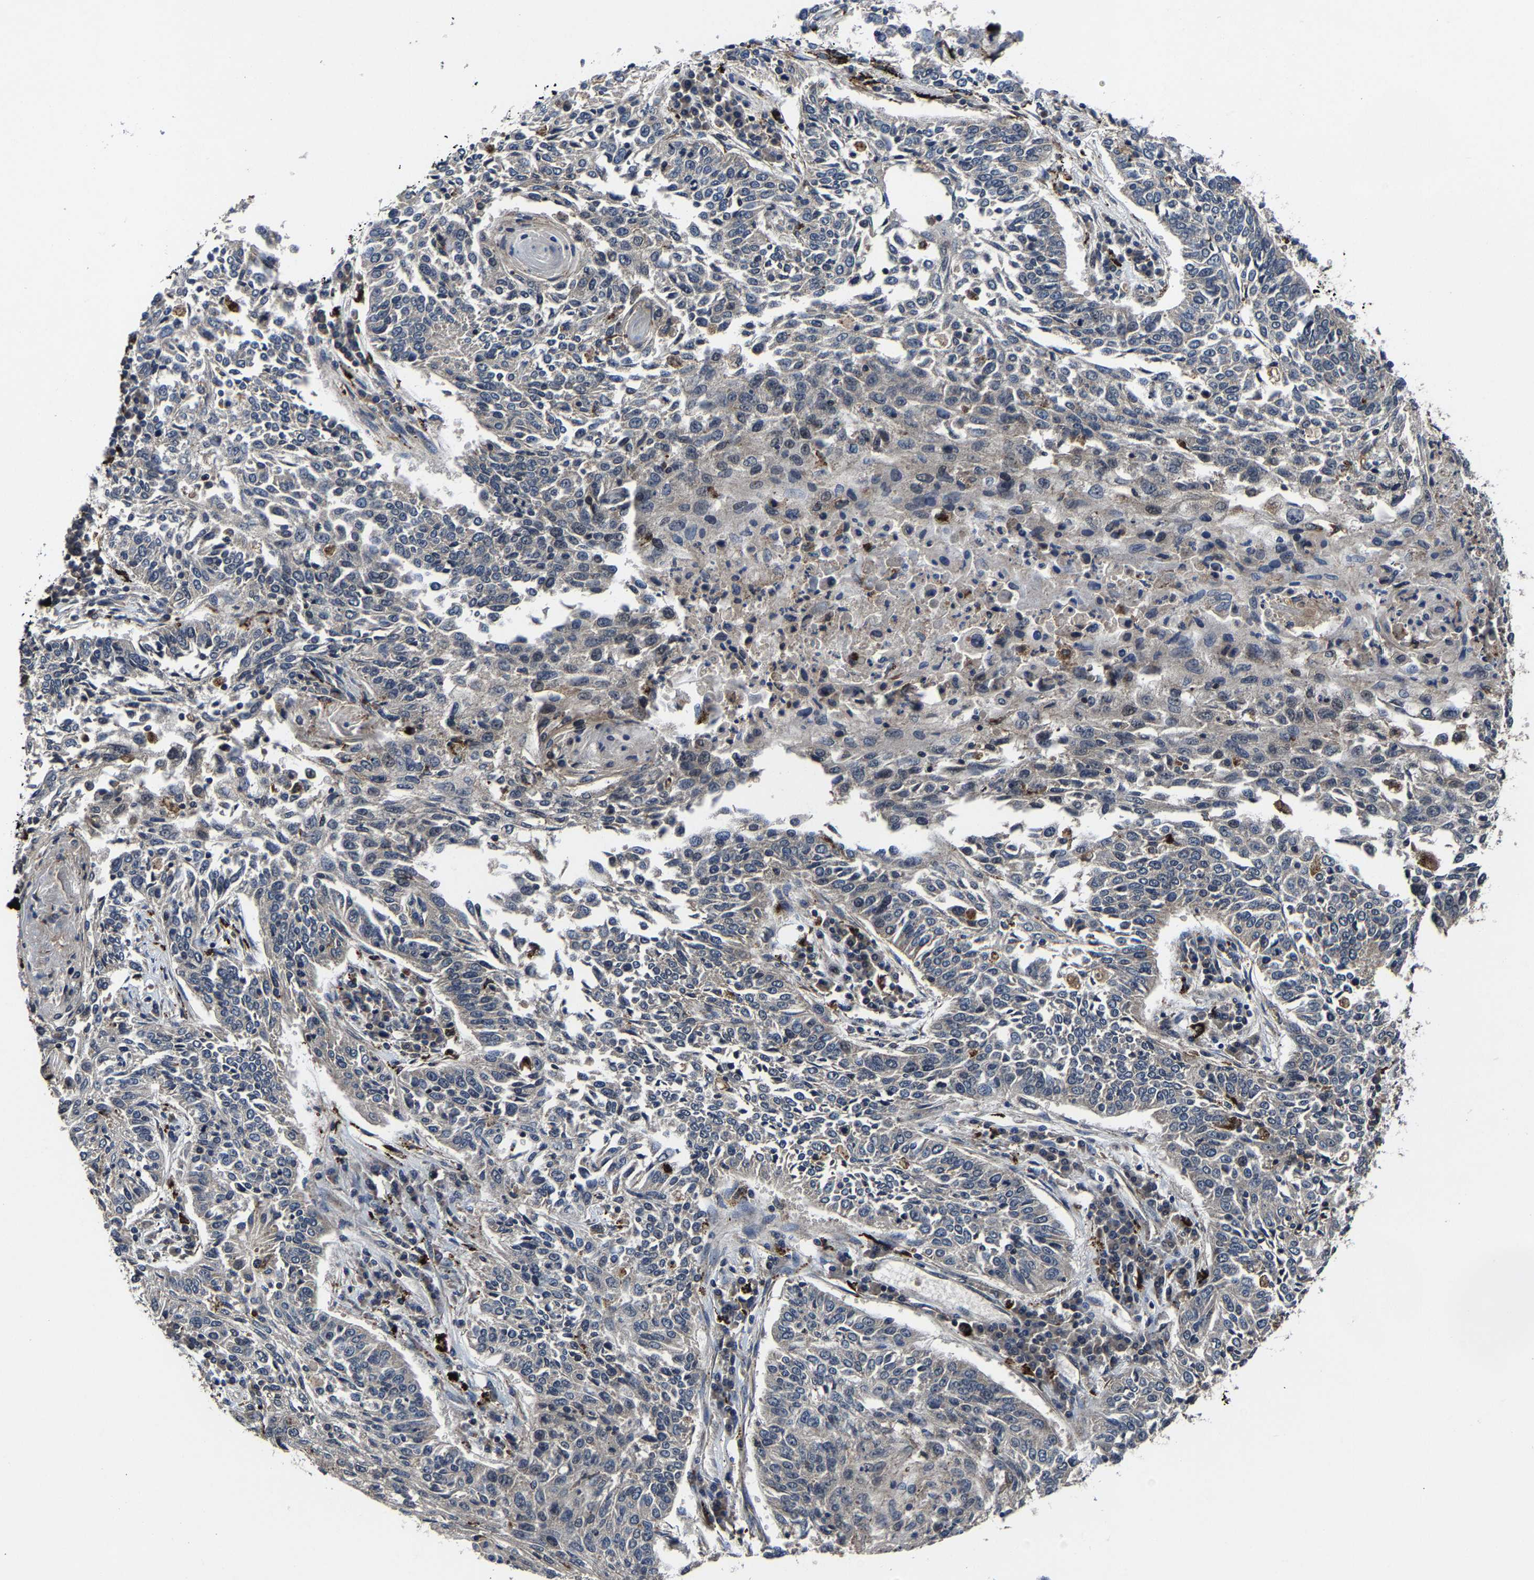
{"staining": {"intensity": "negative", "quantity": "none", "location": "none"}, "tissue": "lung cancer", "cell_type": "Tumor cells", "image_type": "cancer", "snomed": [{"axis": "morphology", "description": "Normal tissue, NOS"}, {"axis": "morphology", "description": "Squamous cell carcinoma, NOS"}, {"axis": "topography", "description": "Cartilage tissue"}, {"axis": "topography", "description": "Bronchus"}, {"axis": "topography", "description": "Lung"}], "caption": "There is no significant expression in tumor cells of lung cancer (squamous cell carcinoma).", "gene": "ZCCHC7", "patient": {"sex": "female", "age": 49}}